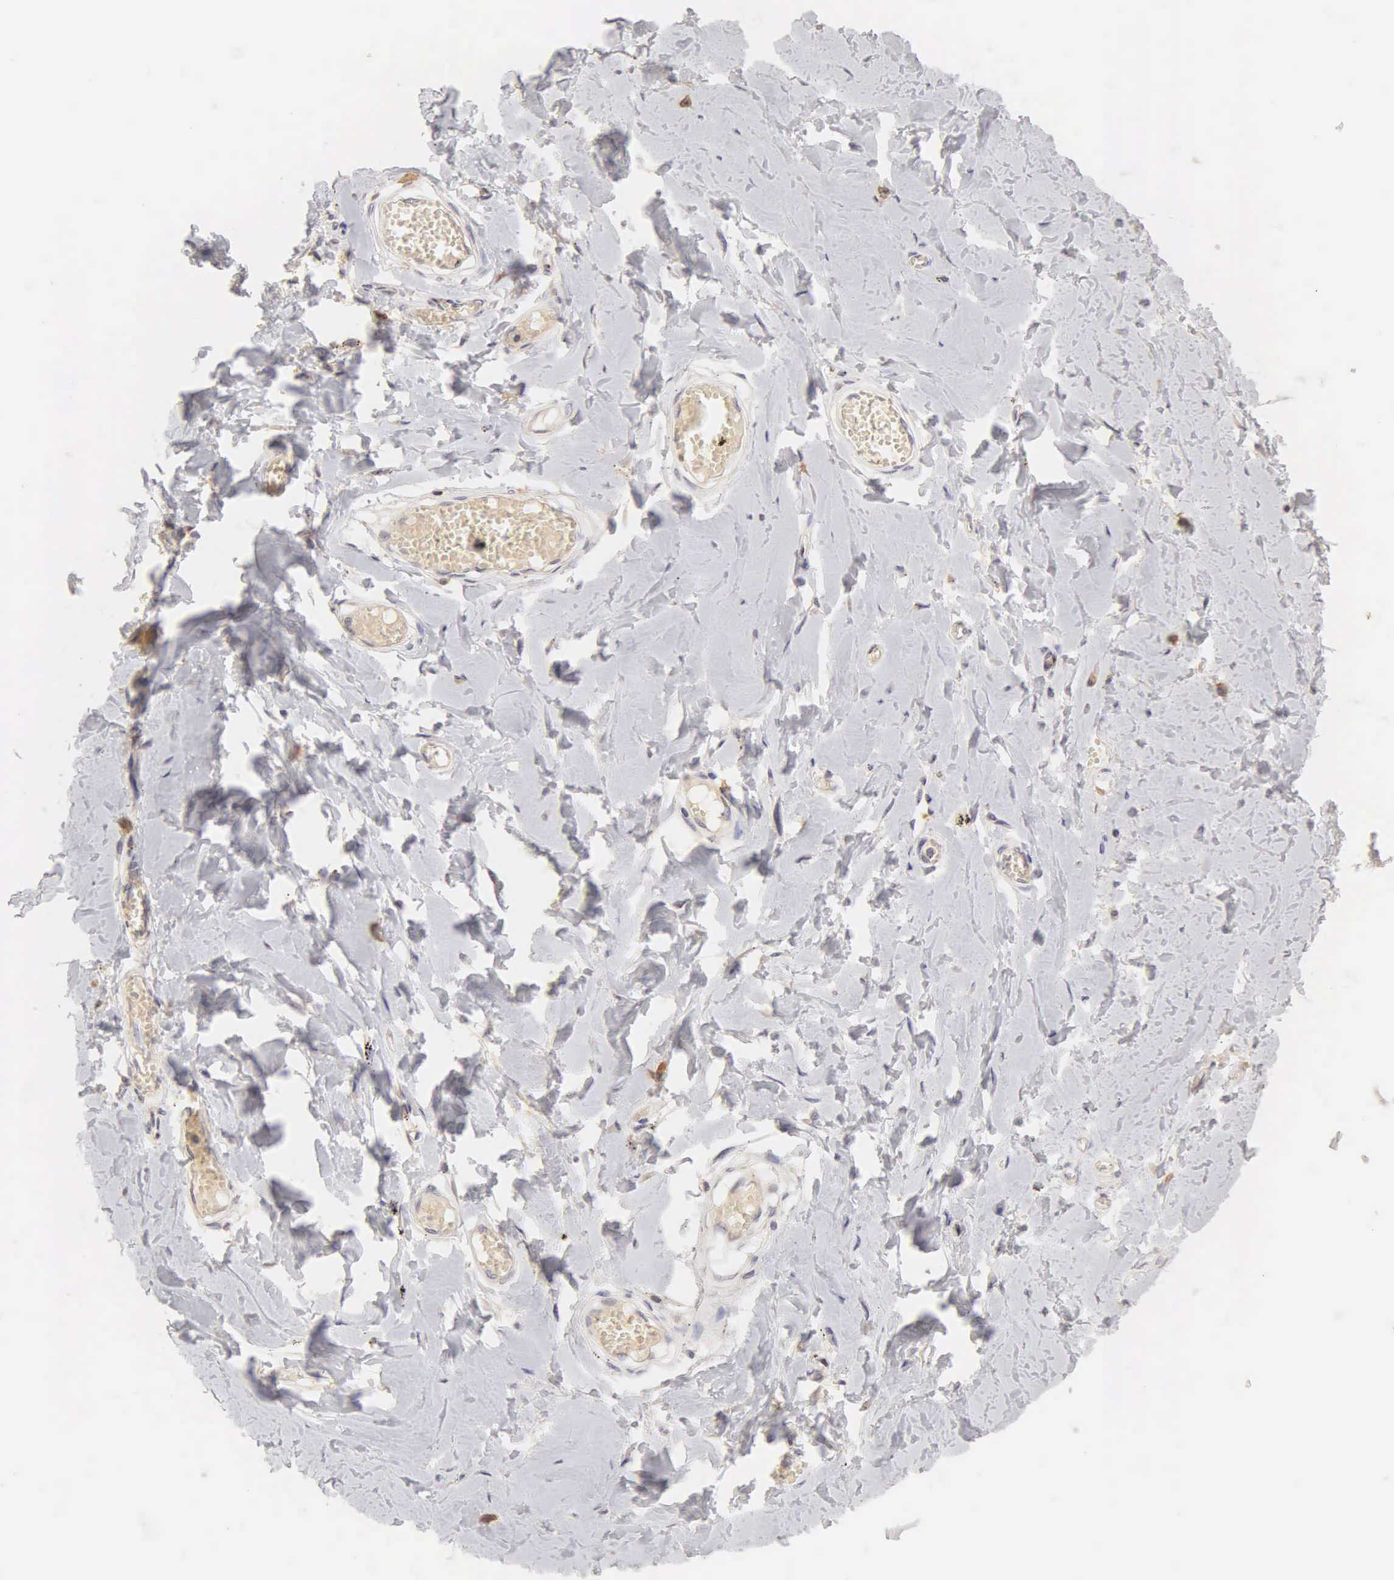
{"staining": {"intensity": "weak", "quantity": ">75%", "location": "cytoplasmic/membranous"}, "tissue": "soft tissue", "cell_type": "Fibroblasts", "image_type": "normal", "snomed": [{"axis": "morphology", "description": "Normal tissue, NOS"}, {"axis": "morphology", "description": "Sarcoma, NOS"}, {"axis": "topography", "description": "Skin"}, {"axis": "topography", "description": "Soft tissue"}], "caption": "Immunohistochemical staining of unremarkable human soft tissue shows low levels of weak cytoplasmic/membranous expression in about >75% of fibroblasts.", "gene": "CD1A", "patient": {"sex": "female", "age": 51}}